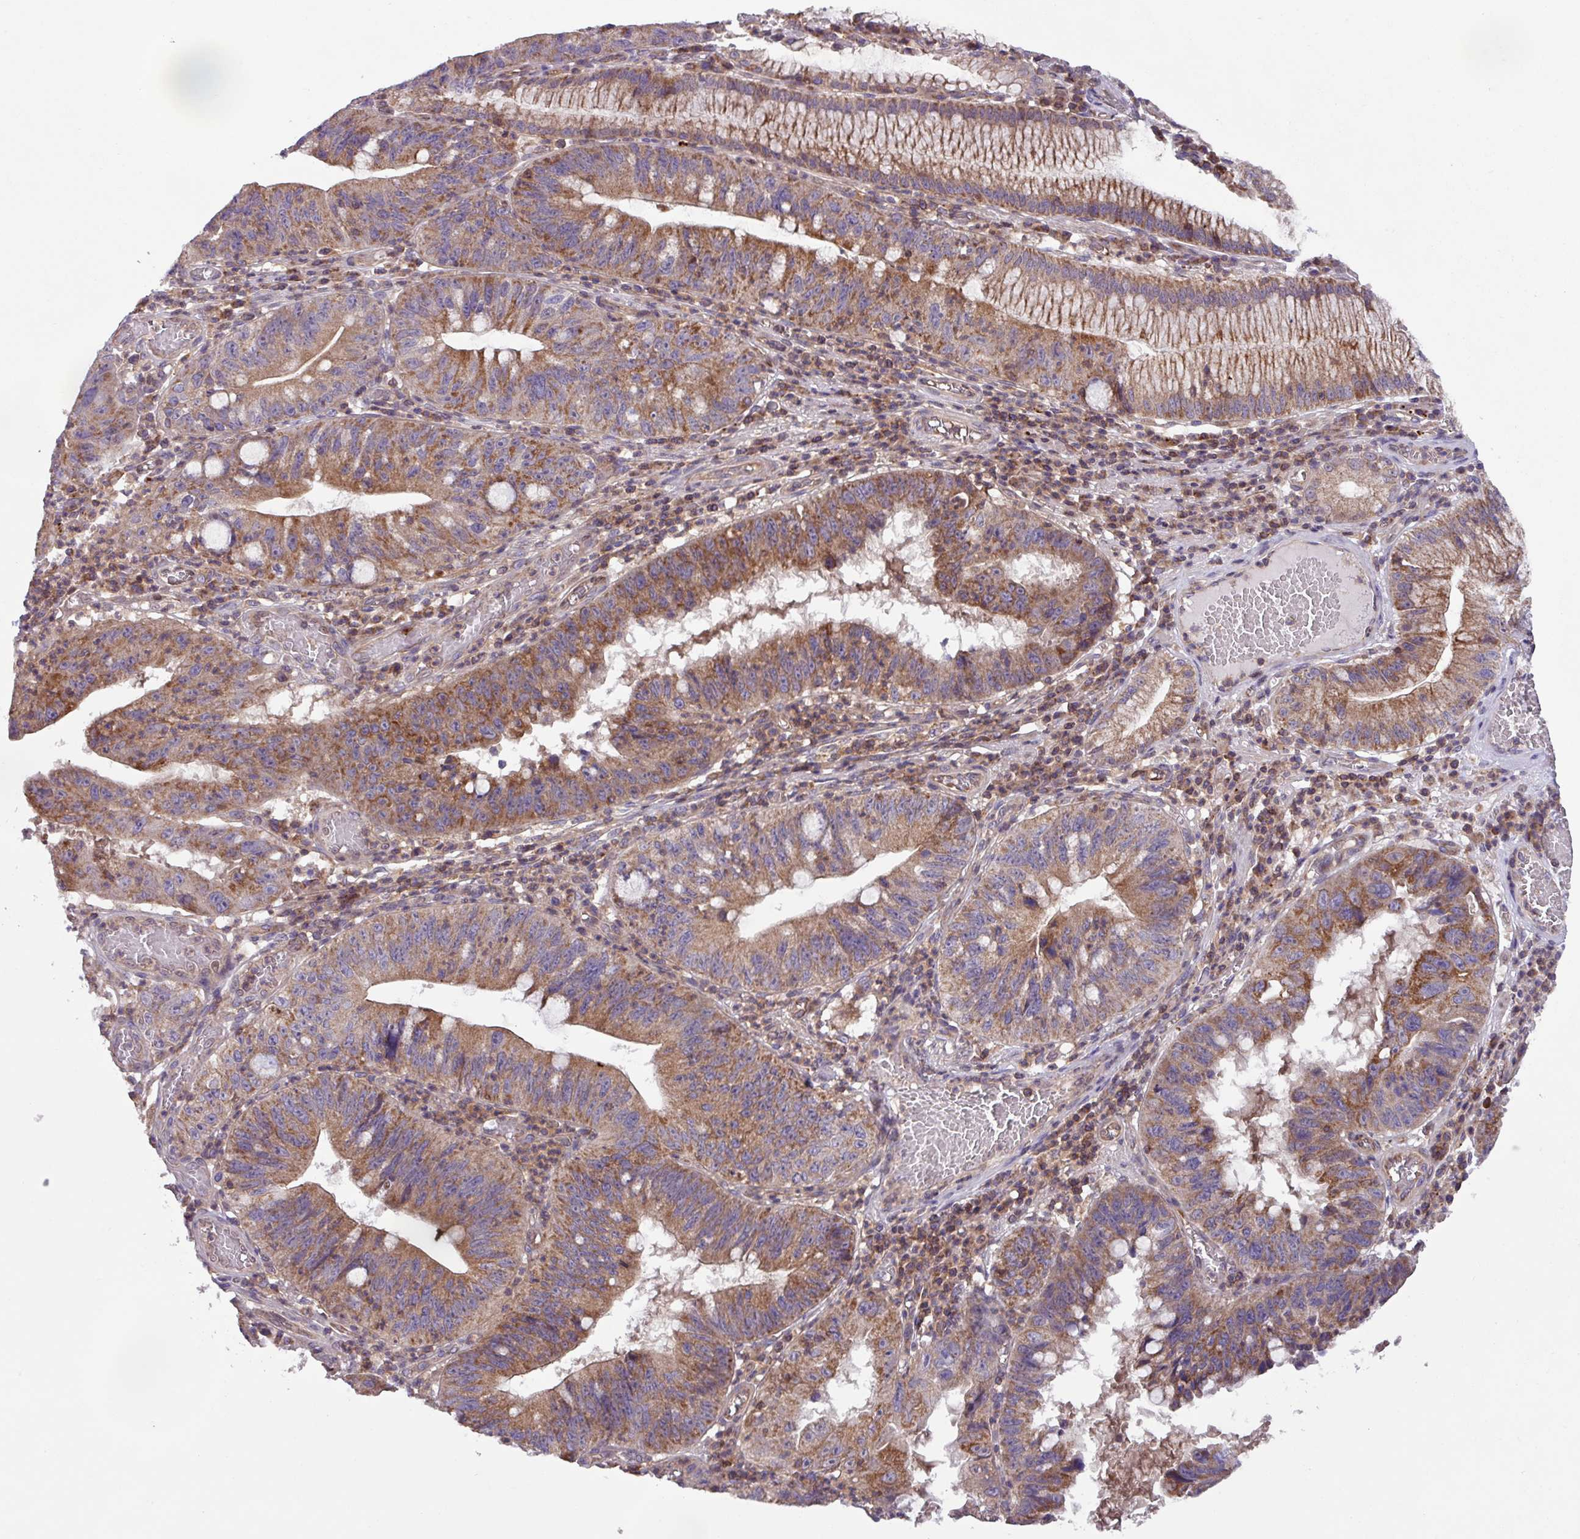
{"staining": {"intensity": "moderate", "quantity": ">75%", "location": "cytoplasmic/membranous"}, "tissue": "stomach cancer", "cell_type": "Tumor cells", "image_type": "cancer", "snomed": [{"axis": "morphology", "description": "Adenocarcinoma, NOS"}, {"axis": "topography", "description": "Stomach"}], "caption": "Immunohistochemistry photomicrograph of human stomach cancer stained for a protein (brown), which exhibits medium levels of moderate cytoplasmic/membranous staining in approximately >75% of tumor cells.", "gene": "PLEKHD1", "patient": {"sex": "male", "age": 59}}